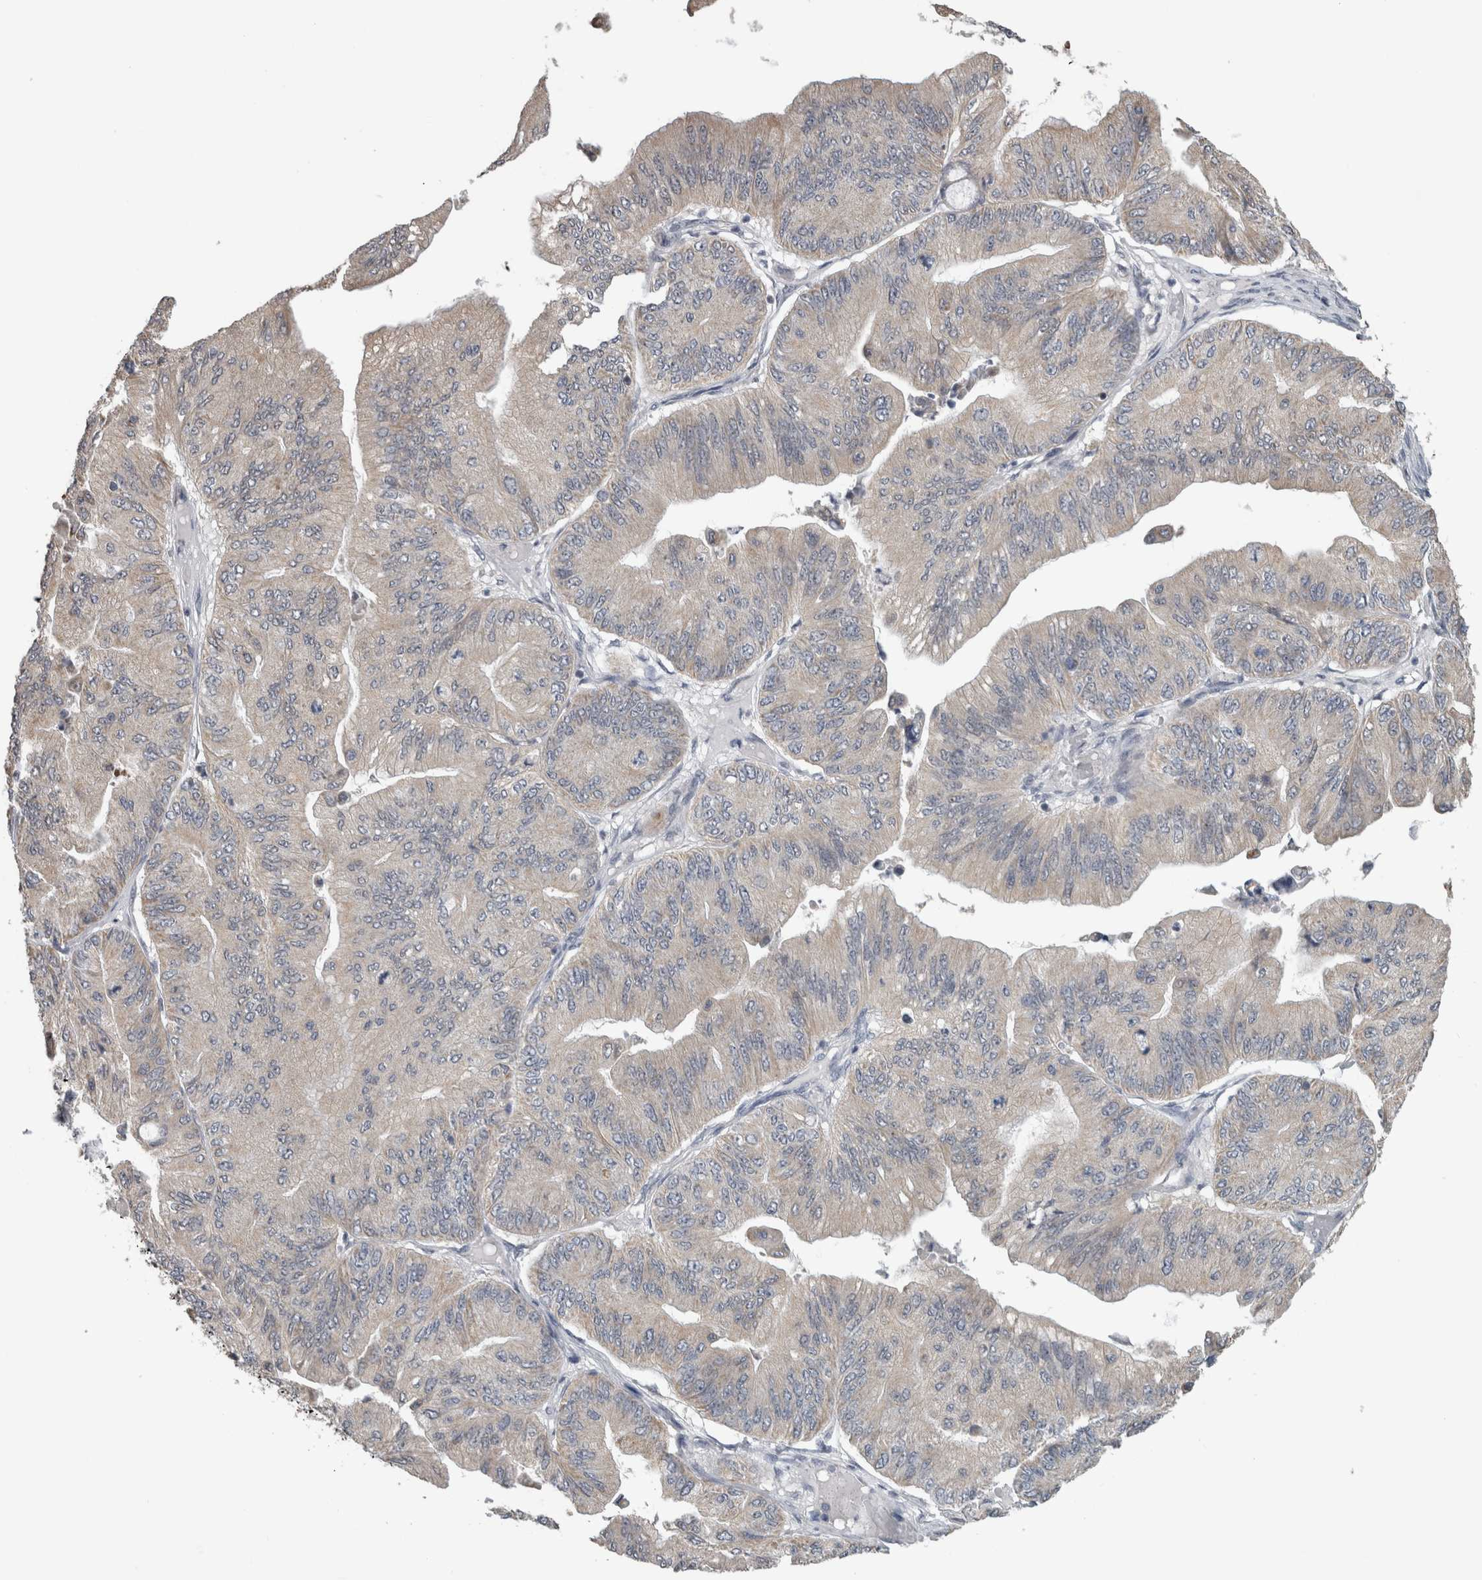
{"staining": {"intensity": "moderate", "quantity": "<25%", "location": "cytoplasmic/membranous"}, "tissue": "ovarian cancer", "cell_type": "Tumor cells", "image_type": "cancer", "snomed": [{"axis": "morphology", "description": "Cystadenocarcinoma, mucinous, NOS"}, {"axis": "topography", "description": "Ovary"}], "caption": "Ovarian cancer was stained to show a protein in brown. There is low levels of moderate cytoplasmic/membranous staining in approximately <25% of tumor cells. Using DAB (brown) and hematoxylin (blue) stains, captured at high magnification using brightfield microscopy.", "gene": "OR2K2", "patient": {"sex": "female", "age": 61}}